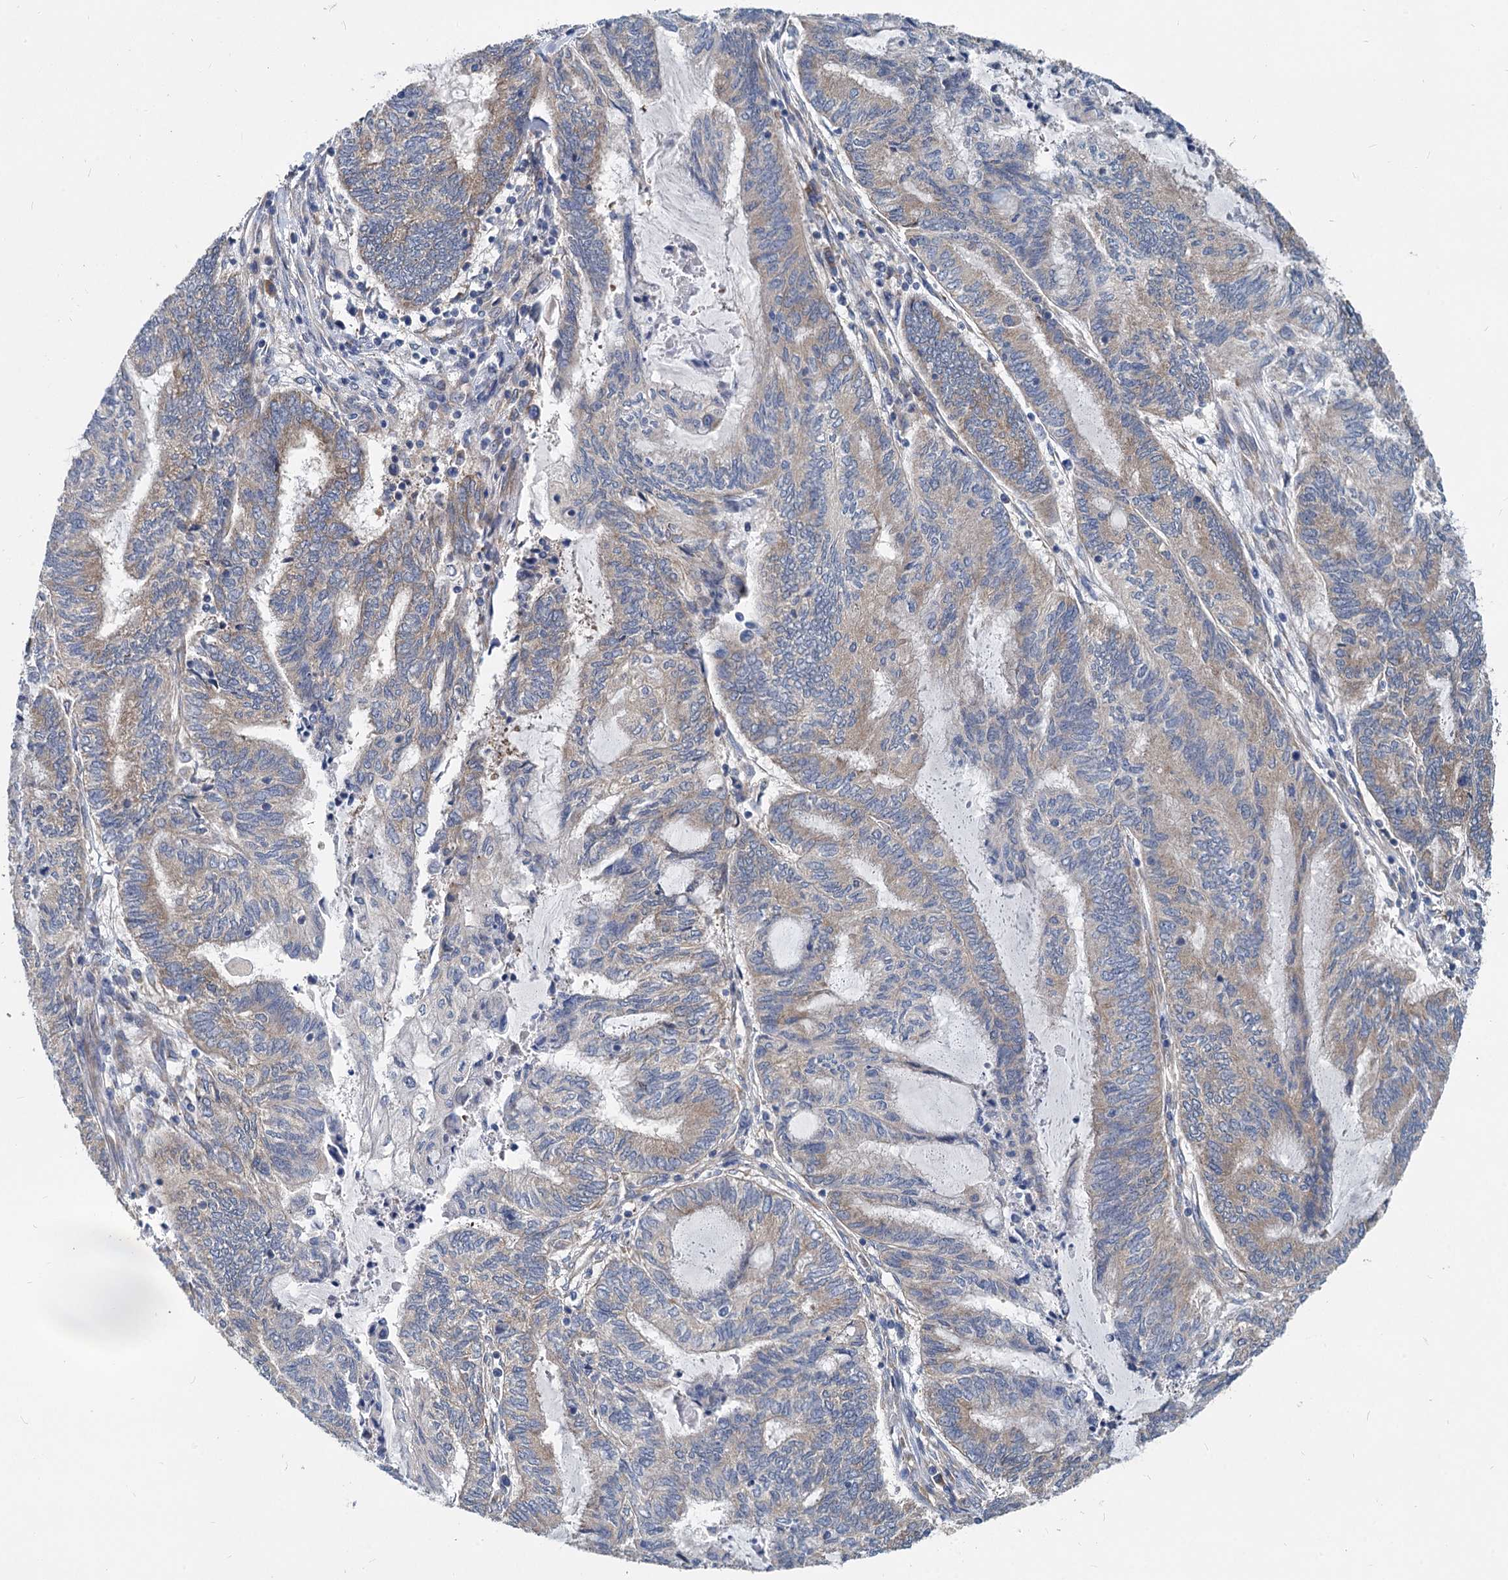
{"staining": {"intensity": "moderate", "quantity": "25%-75%", "location": "cytoplasmic/membranous"}, "tissue": "endometrial cancer", "cell_type": "Tumor cells", "image_type": "cancer", "snomed": [{"axis": "morphology", "description": "Adenocarcinoma, NOS"}, {"axis": "topography", "description": "Uterus"}, {"axis": "topography", "description": "Endometrium"}], "caption": "Protein expression analysis of human adenocarcinoma (endometrial) reveals moderate cytoplasmic/membranous expression in approximately 25%-75% of tumor cells. The protein of interest is stained brown, and the nuclei are stained in blue (DAB IHC with brightfield microscopy, high magnification).", "gene": "EIF2B2", "patient": {"sex": "female", "age": 70}}